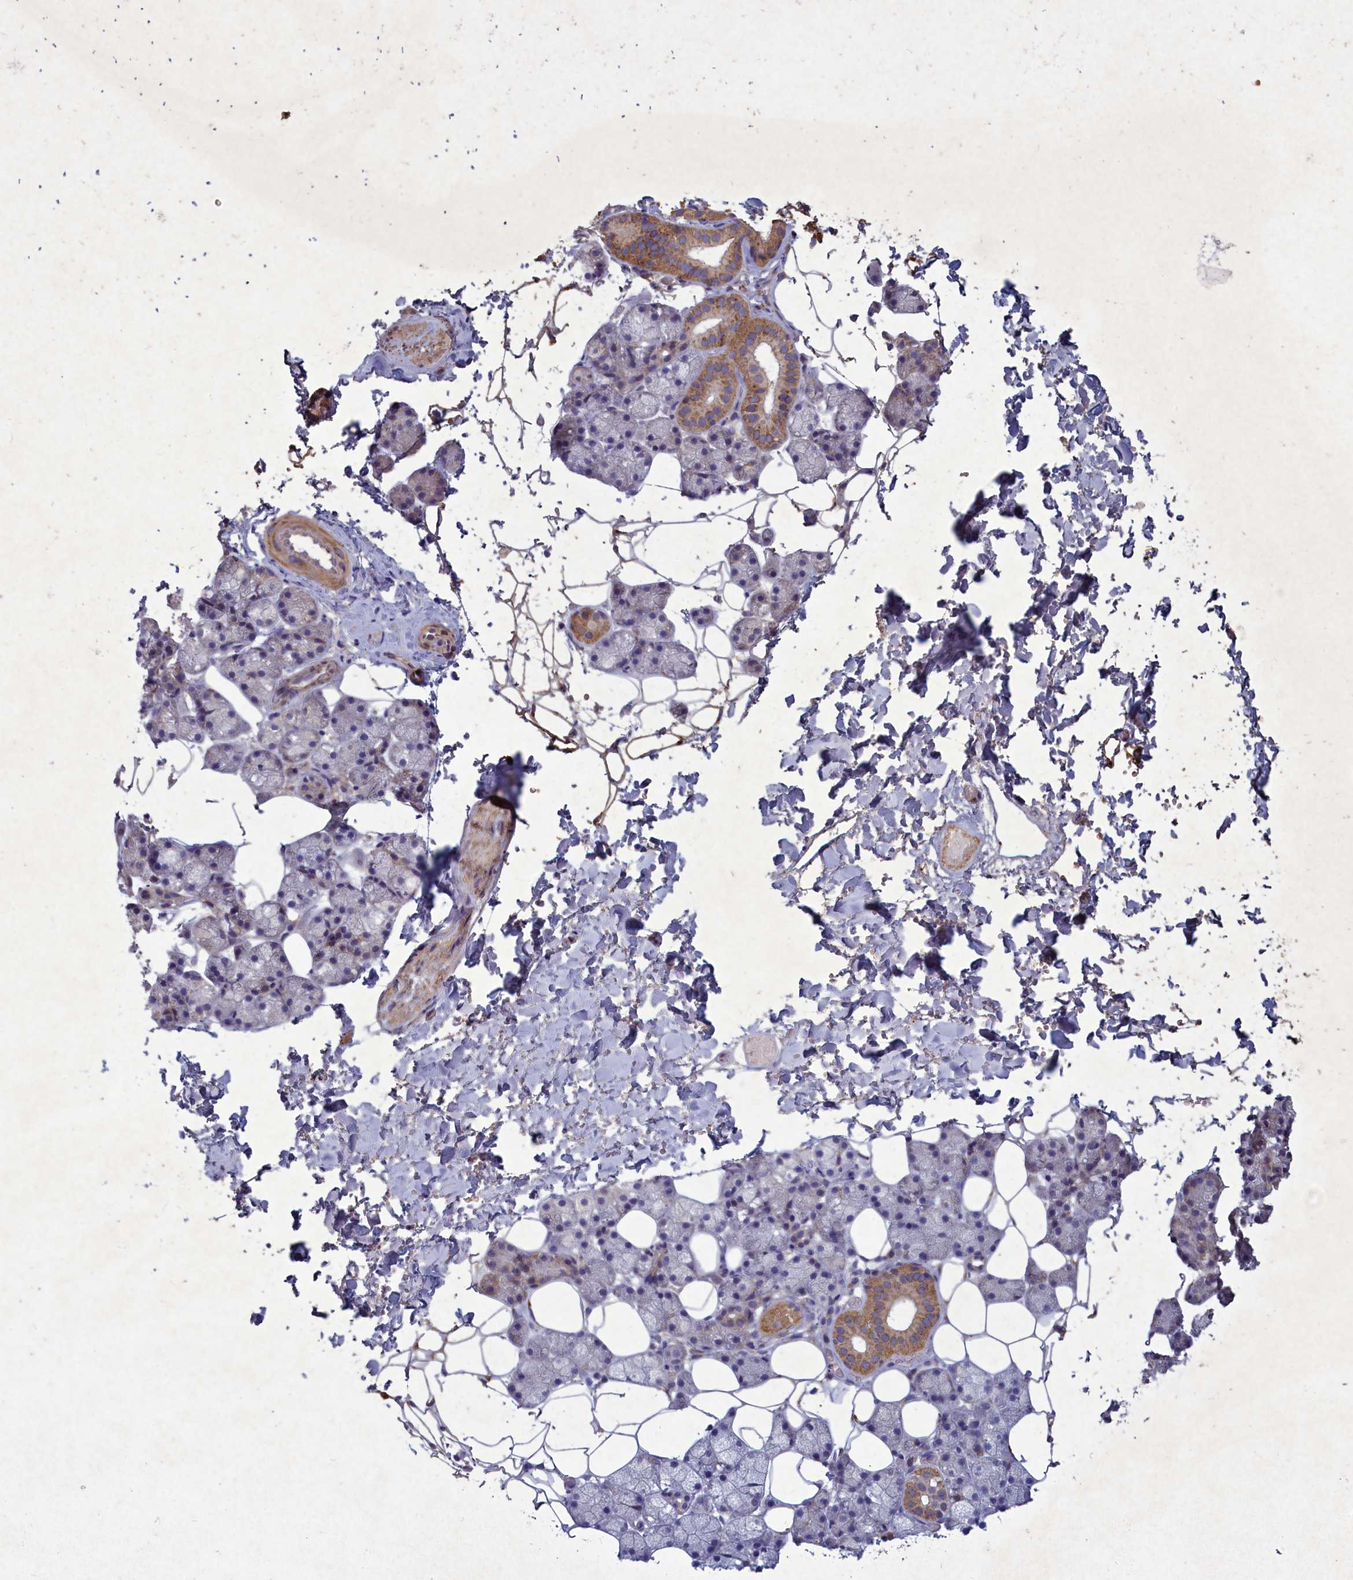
{"staining": {"intensity": "moderate", "quantity": "25%-75%", "location": "cytoplasmic/membranous"}, "tissue": "salivary gland", "cell_type": "Glandular cells", "image_type": "normal", "snomed": [{"axis": "morphology", "description": "Normal tissue, NOS"}, {"axis": "topography", "description": "Salivary gland"}], "caption": "Immunohistochemistry (DAB (3,3'-diaminobenzidine)) staining of benign human salivary gland exhibits moderate cytoplasmic/membranous protein staining in about 25%-75% of glandular cells.", "gene": "CIAO2B", "patient": {"sex": "female", "age": 33}}